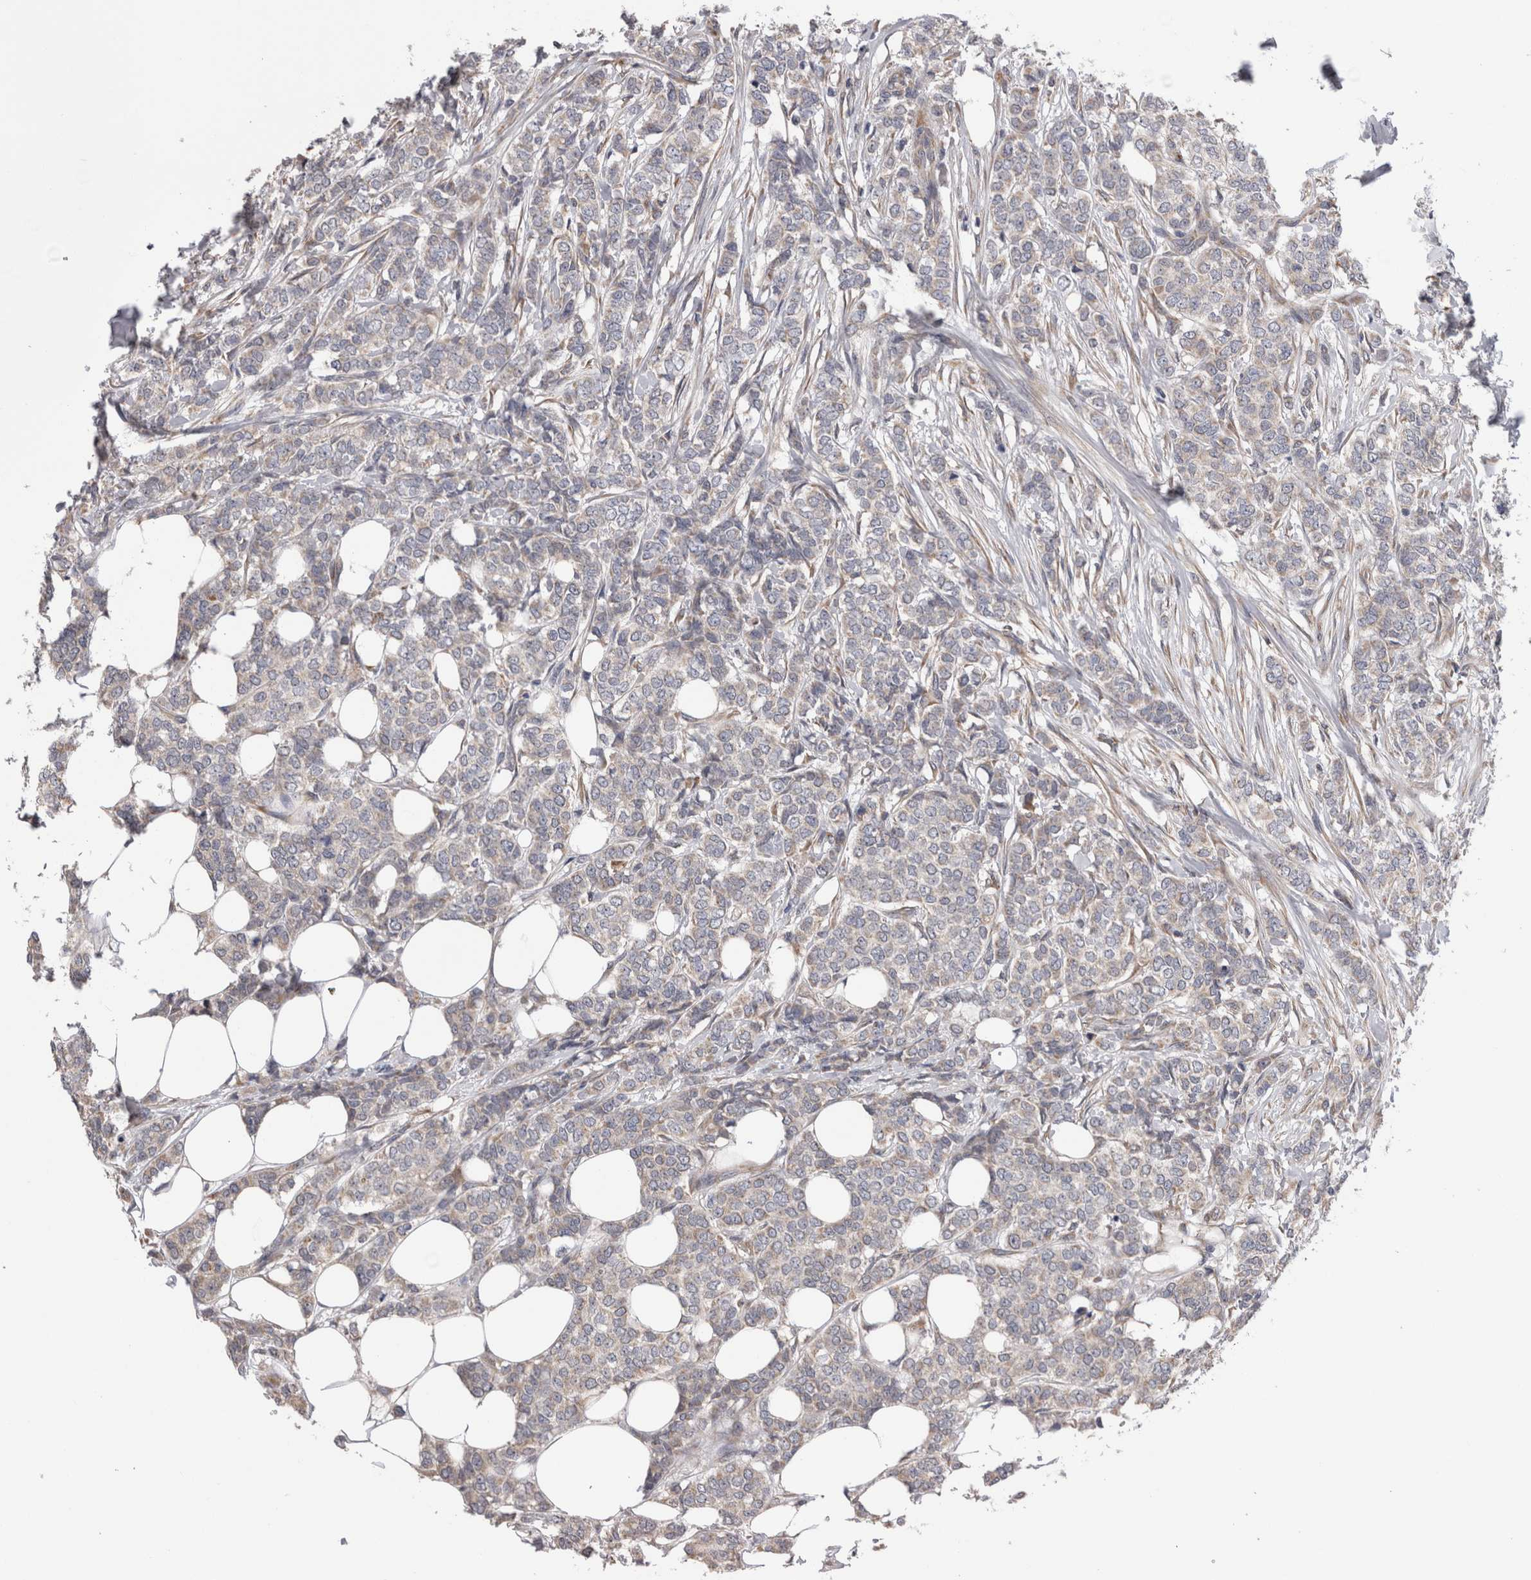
{"staining": {"intensity": "weak", "quantity": "<25%", "location": "cytoplasmic/membranous"}, "tissue": "breast cancer", "cell_type": "Tumor cells", "image_type": "cancer", "snomed": [{"axis": "morphology", "description": "Lobular carcinoma"}, {"axis": "topography", "description": "Skin"}, {"axis": "topography", "description": "Breast"}], "caption": "Tumor cells are negative for brown protein staining in breast cancer (lobular carcinoma).", "gene": "ARHGAP29", "patient": {"sex": "female", "age": 46}}